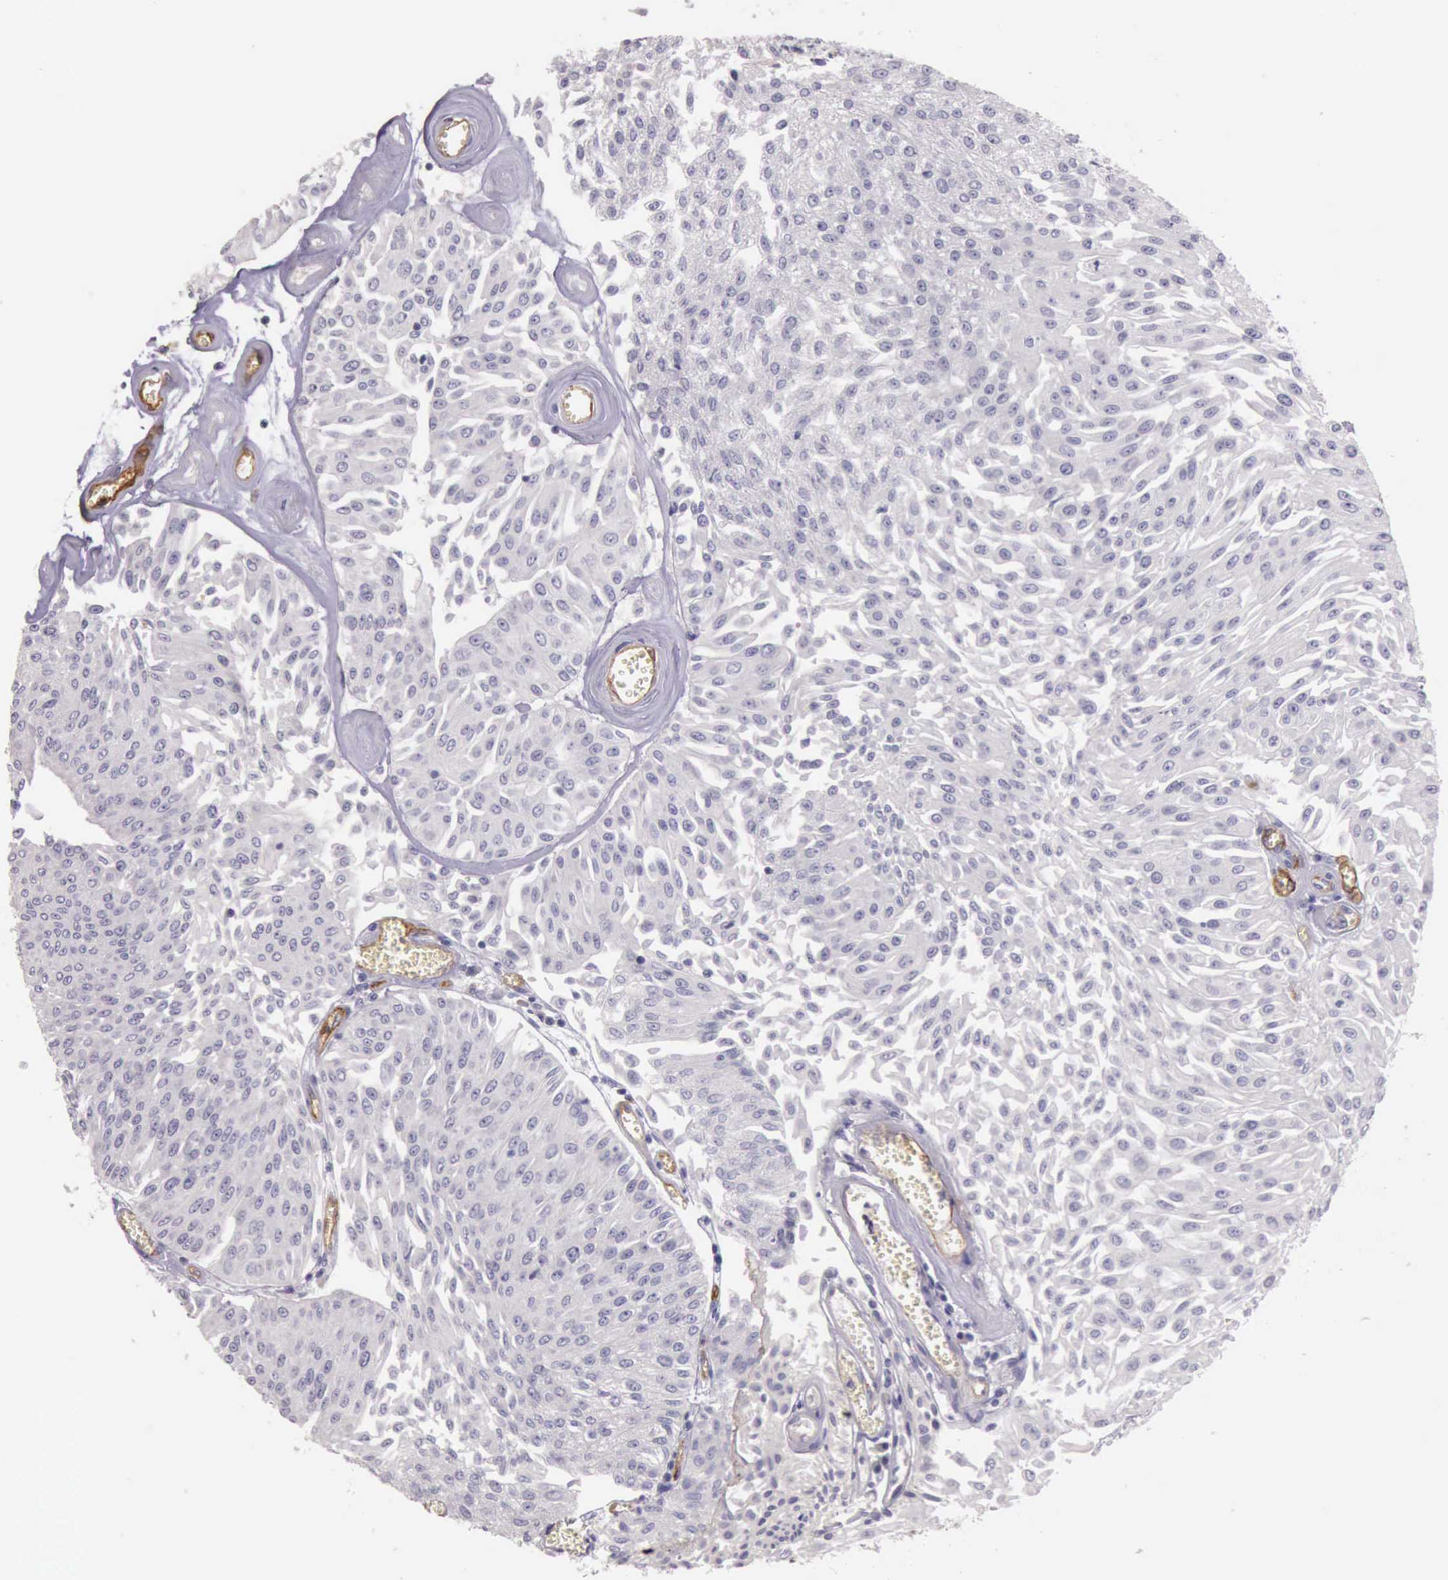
{"staining": {"intensity": "negative", "quantity": "none", "location": "none"}, "tissue": "urothelial cancer", "cell_type": "Tumor cells", "image_type": "cancer", "snomed": [{"axis": "morphology", "description": "Urothelial carcinoma, Low grade"}, {"axis": "topography", "description": "Urinary bladder"}], "caption": "Urothelial cancer was stained to show a protein in brown. There is no significant staining in tumor cells.", "gene": "TCEANC", "patient": {"sex": "male", "age": 86}}